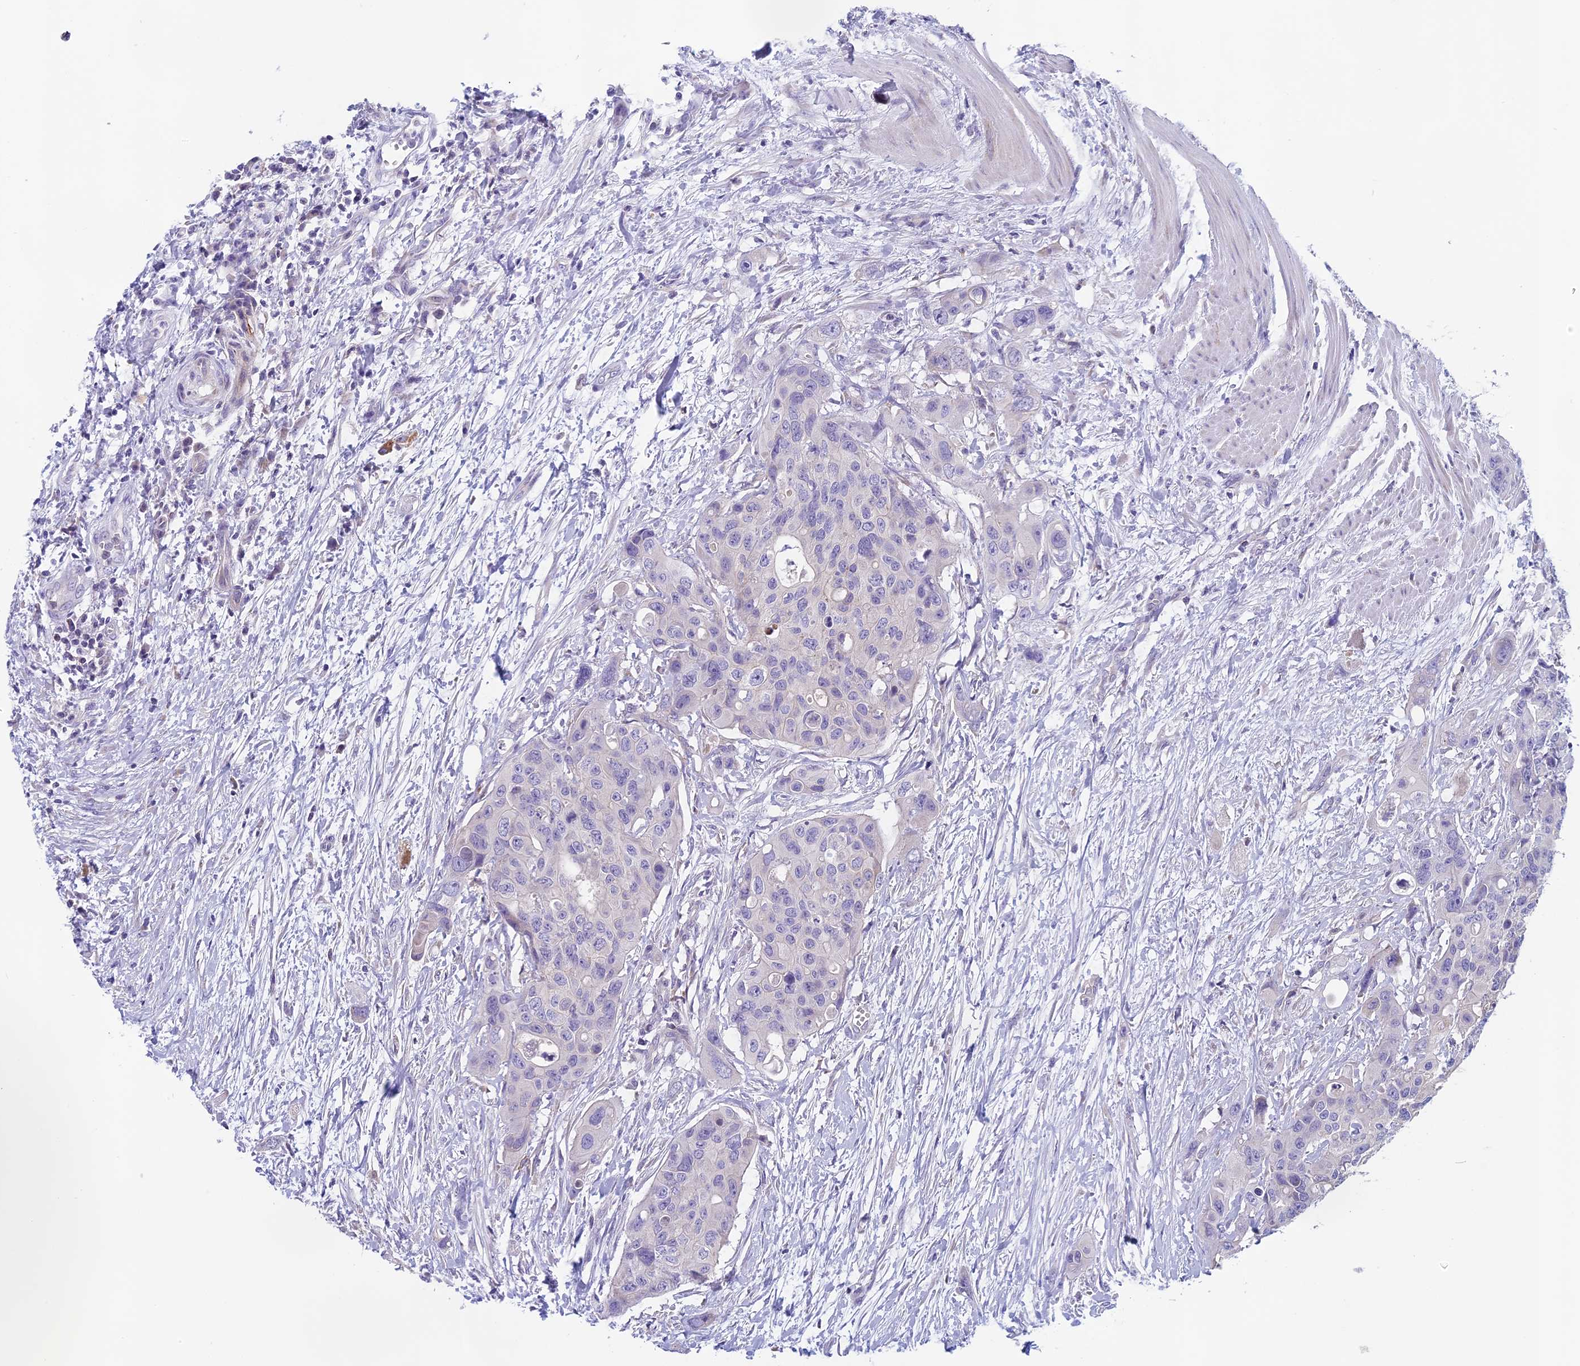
{"staining": {"intensity": "negative", "quantity": "none", "location": "none"}, "tissue": "colorectal cancer", "cell_type": "Tumor cells", "image_type": "cancer", "snomed": [{"axis": "morphology", "description": "Adenocarcinoma, NOS"}, {"axis": "topography", "description": "Colon"}], "caption": "IHC of human adenocarcinoma (colorectal) exhibits no expression in tumor cells.", "gene": "ARHGEF37", "patient": {"sex": "male", "age": 77}}